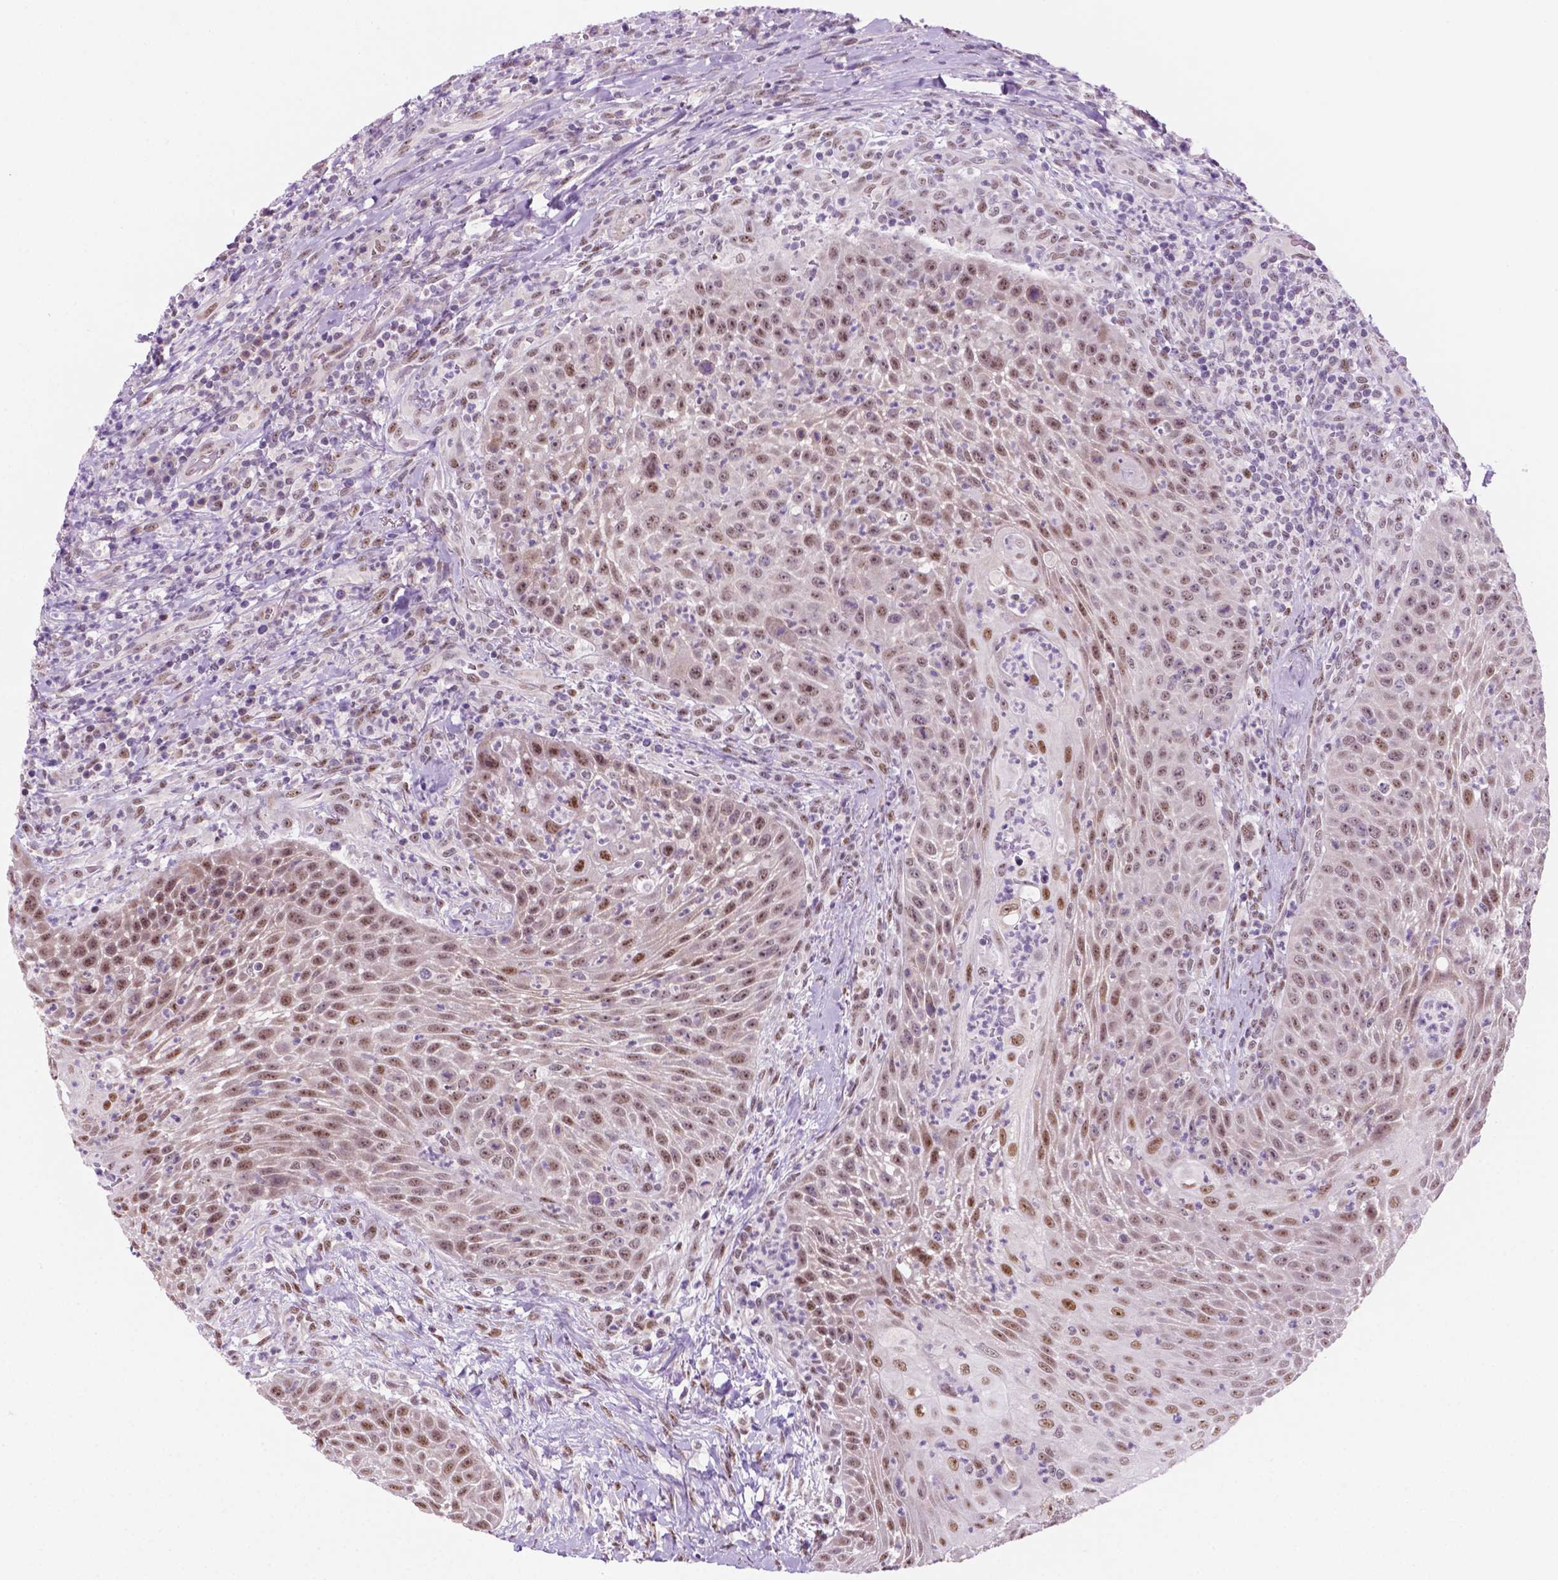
{"staining": {"intensity": "moderate", "quantity": ">75%", "location": "nuclear"}, "tissue": "head and neck cancer", "cell_type": "Tumor cells", "image_type": "cancer", "snomed": [{"axis": "morphology", "description": "Squamous cell carcinoma, NOS"}, {"axis": "topography", "description": "Head-Neck"}], "caption": "This histopathology image shows immunohistochemistry staining of head and neck cancer (squamous cell carcinoma), with medium moderate nuclear expression in about >75% of tumor cells.", "gene": "C18orf21", "patient": {"sex": "male", "age": 69}}